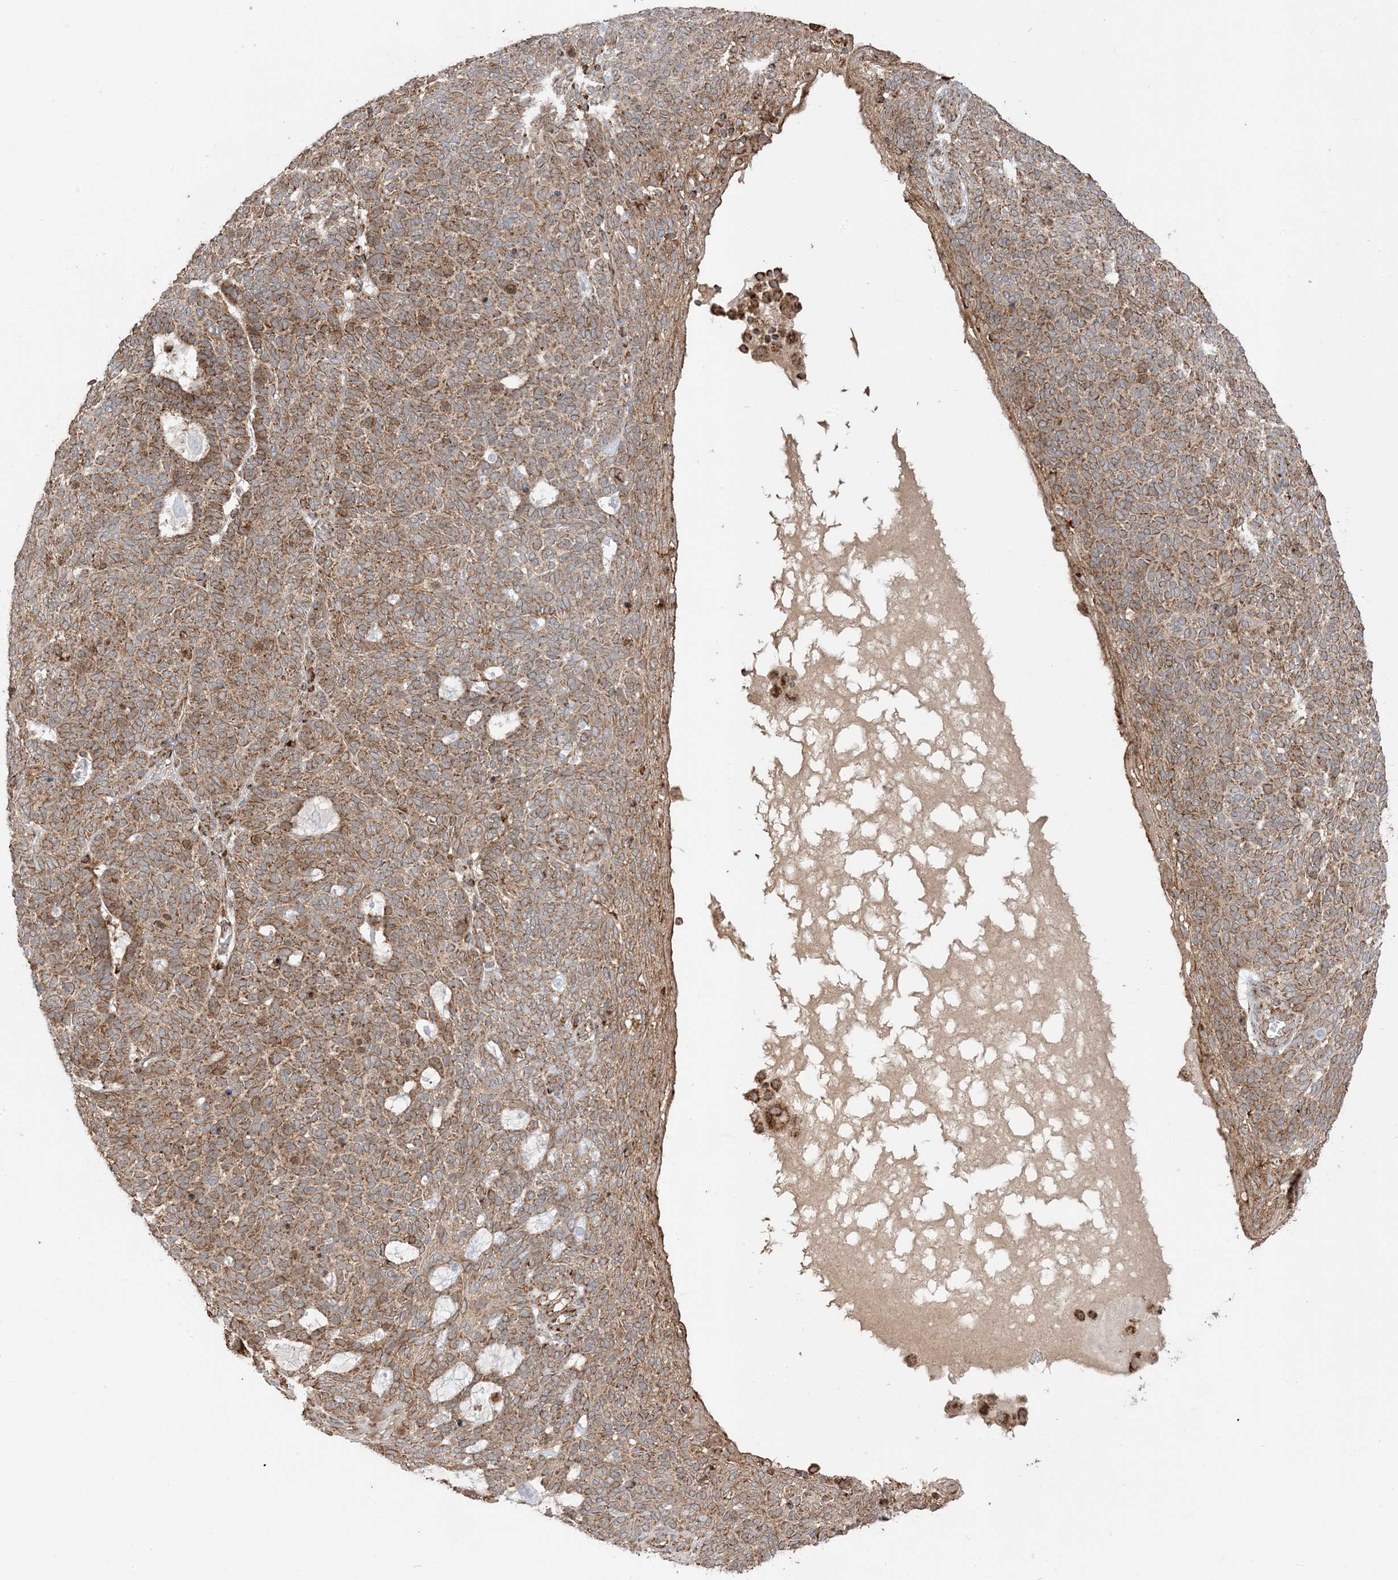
{"staining": {"intensity": "moderate", "quantity": ">75%", "location": "cytoplasmic/membranous"}, "tissue": "skin cancer", "cell_type": "Tumor cells", "image_type": "cancer", "snomed": [{"axis": "morphology", "description": "Squamous cell carcinoma, NOS"}, {"axis": "topography", "description": "Skin"}], "caption": "Immunohistochemical staining of human skin squamous cell carcinoma shows moderate cytoplasmic/membranous protein positivity in approximately >75% of tumor cells.", "gene": "N4BP3", "patient": {"sex": "female", "age": 90}}